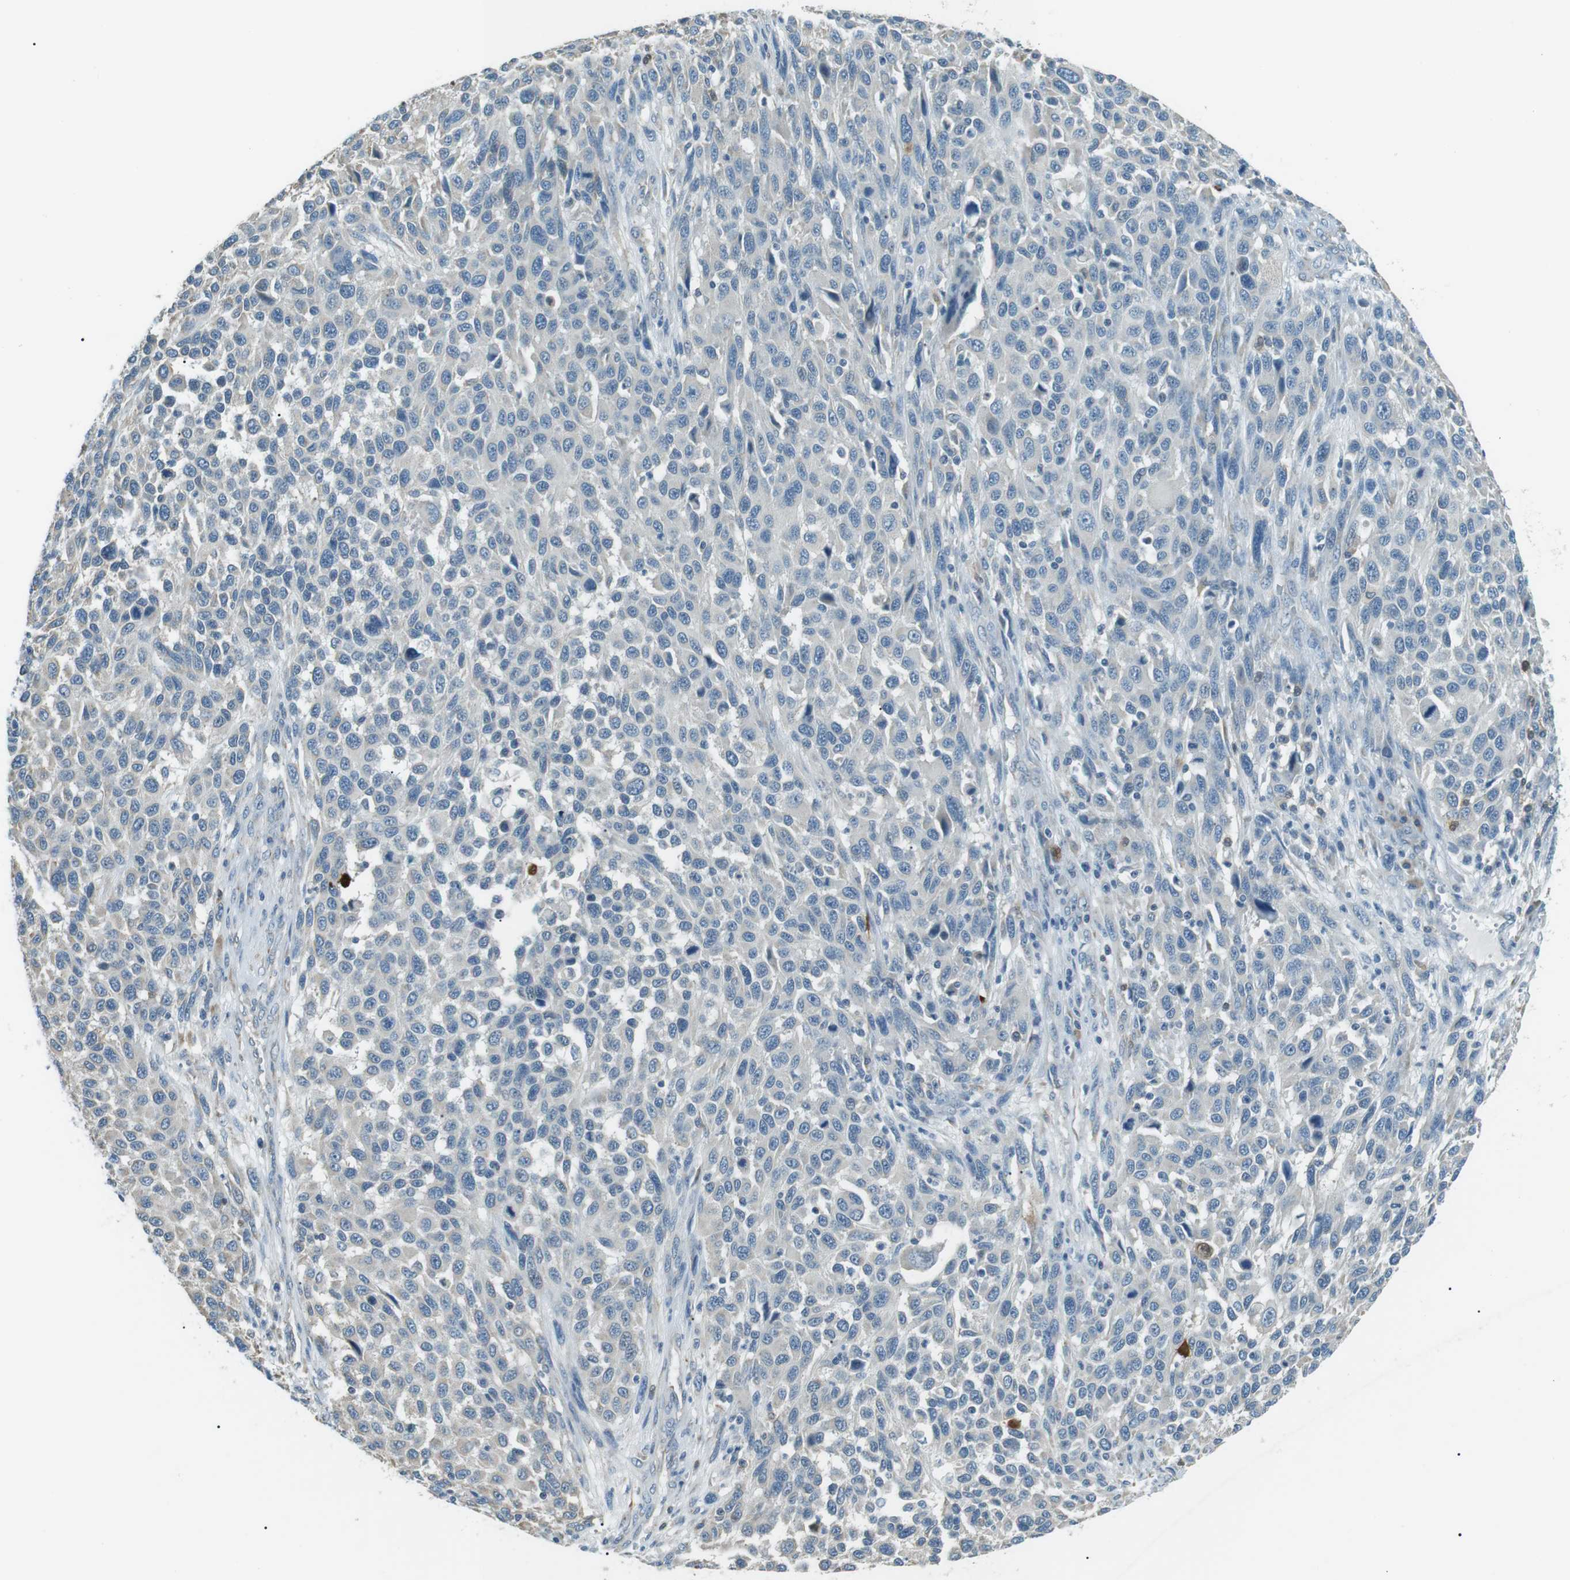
{"staining": {"intensity": "negative", "quantity": "none", "location": "none"}, "tissue": "melanoma", "cell_type": "Tumor cells", "image_type": "cancer", "snomed": [{"axis": "morphology", "description": "Malignant melanoma, Metastatic site"}, {"axis": "topography", "description": "Lymph node"}], "caption": "Human malignant melanoma (metastatic site) stained for a protein using IHC displays no positivity in tumor cells.", "gene": "SERPINB2", "patient": {"sex": "male", "age": 61}}